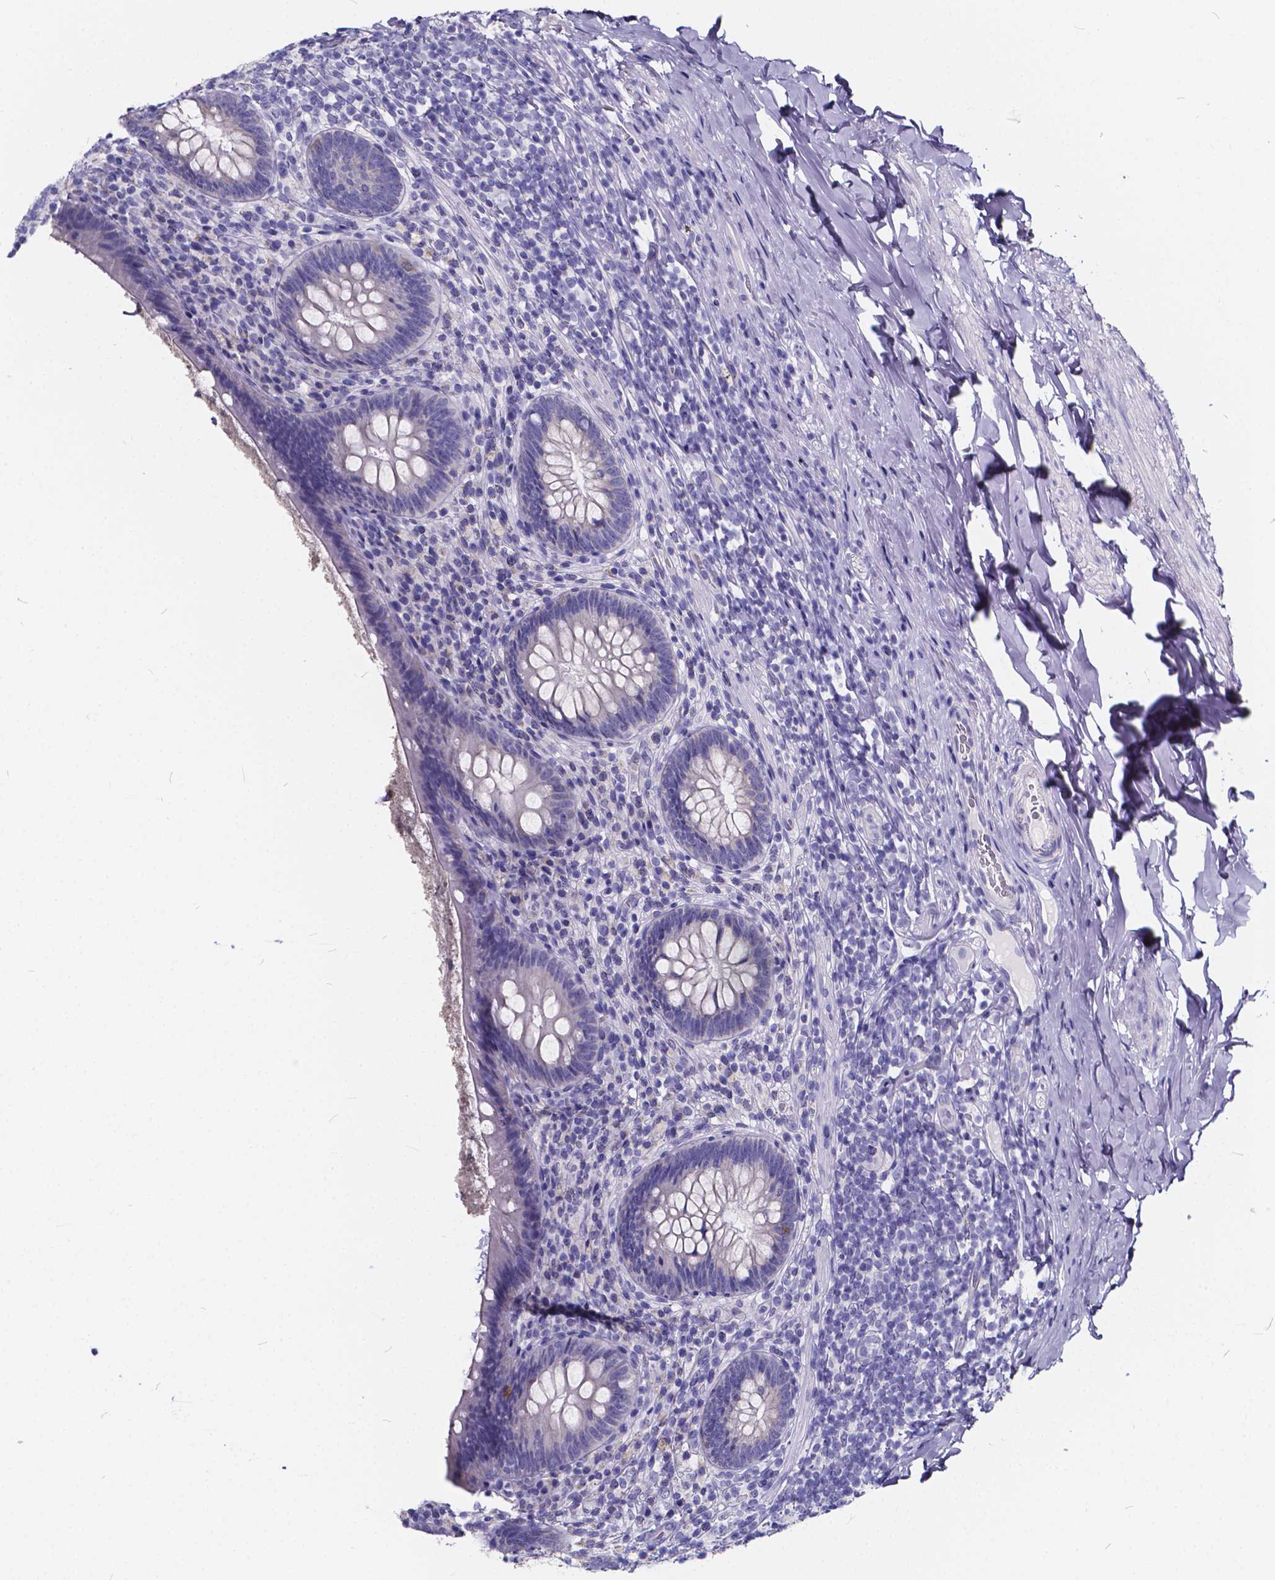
{"staining": {"intensity": "negative", "quantity": "none", "location": "none"}, "tissue": "appendix", "cell_type": "Glandular cells", "image_type": "normal", "snomed": [{"axis": "morphology", "description": "Normal tissue, NOS"}, {"axis": "topography", "description": "Appendix"}], "caption": "This is a photomicrograph of immunohistochemistry staining of normal appendix, which shows no positivity in glandular cells. (DAB immunohistochemistry (IHC) visualized using brightfield microscopy, high magnification).", "gene": "SPEF2", "patient": {"sex": "male", "age": 47}}